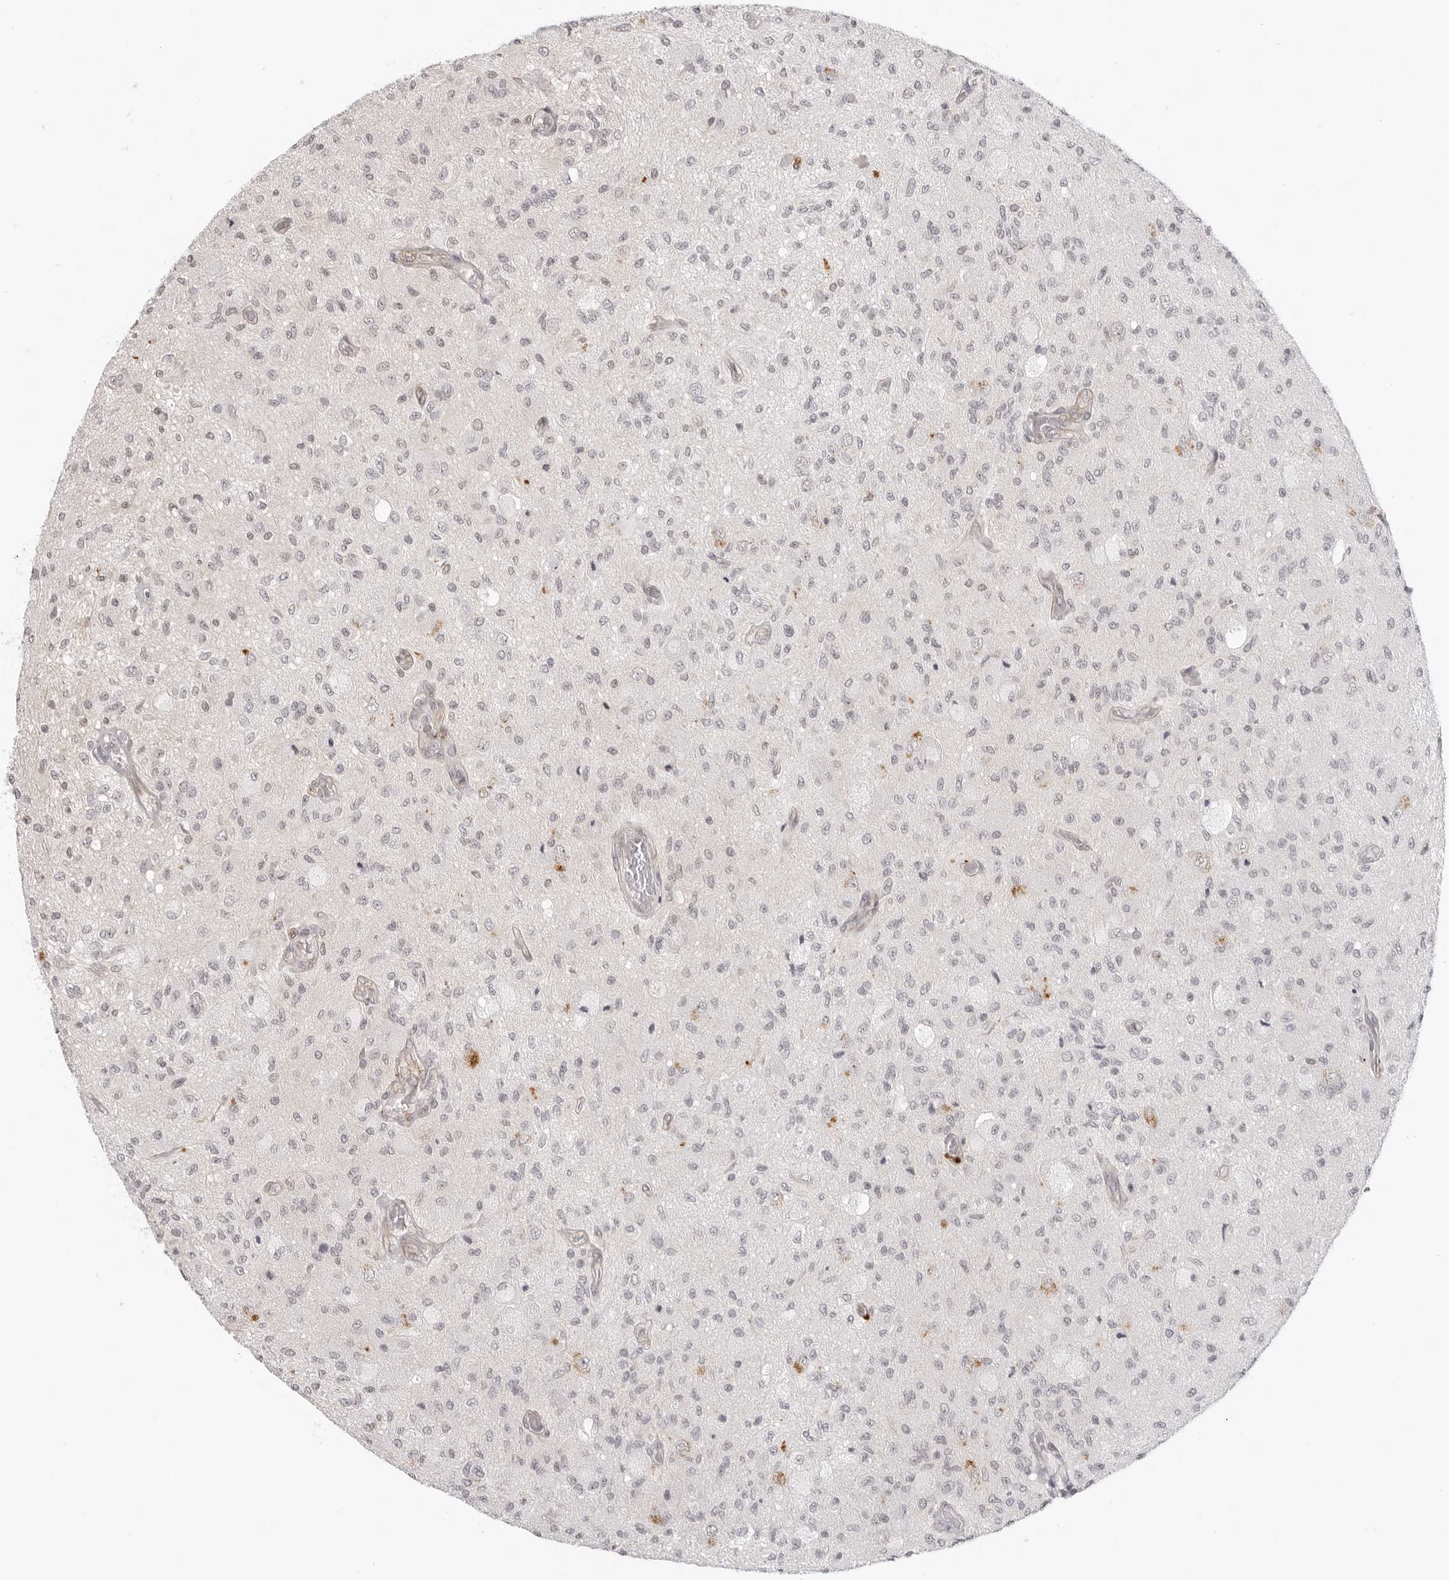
{"staining": {"intensity": "negative", "quantity": "none", "location": "none"}, "tissue": "glioma", "cell_type": "Tumor cells", "image_type": "cancer", "snomed": [{"axis": "morphology", "description": "Normal tissue, NOS"}, {"axis": "morphology", "description": "Glioma, malignant, High grade"}, {"axis": "topography", "description": "Cerebral cortex"}], "caption": "Immunohistochemistry (IHC) micrograph of glioma stained for a protein (brown), which shows no expression in tumor cells.", "gene": "TRAPPC3", "patient": {"sex": "male", "age": 77}}